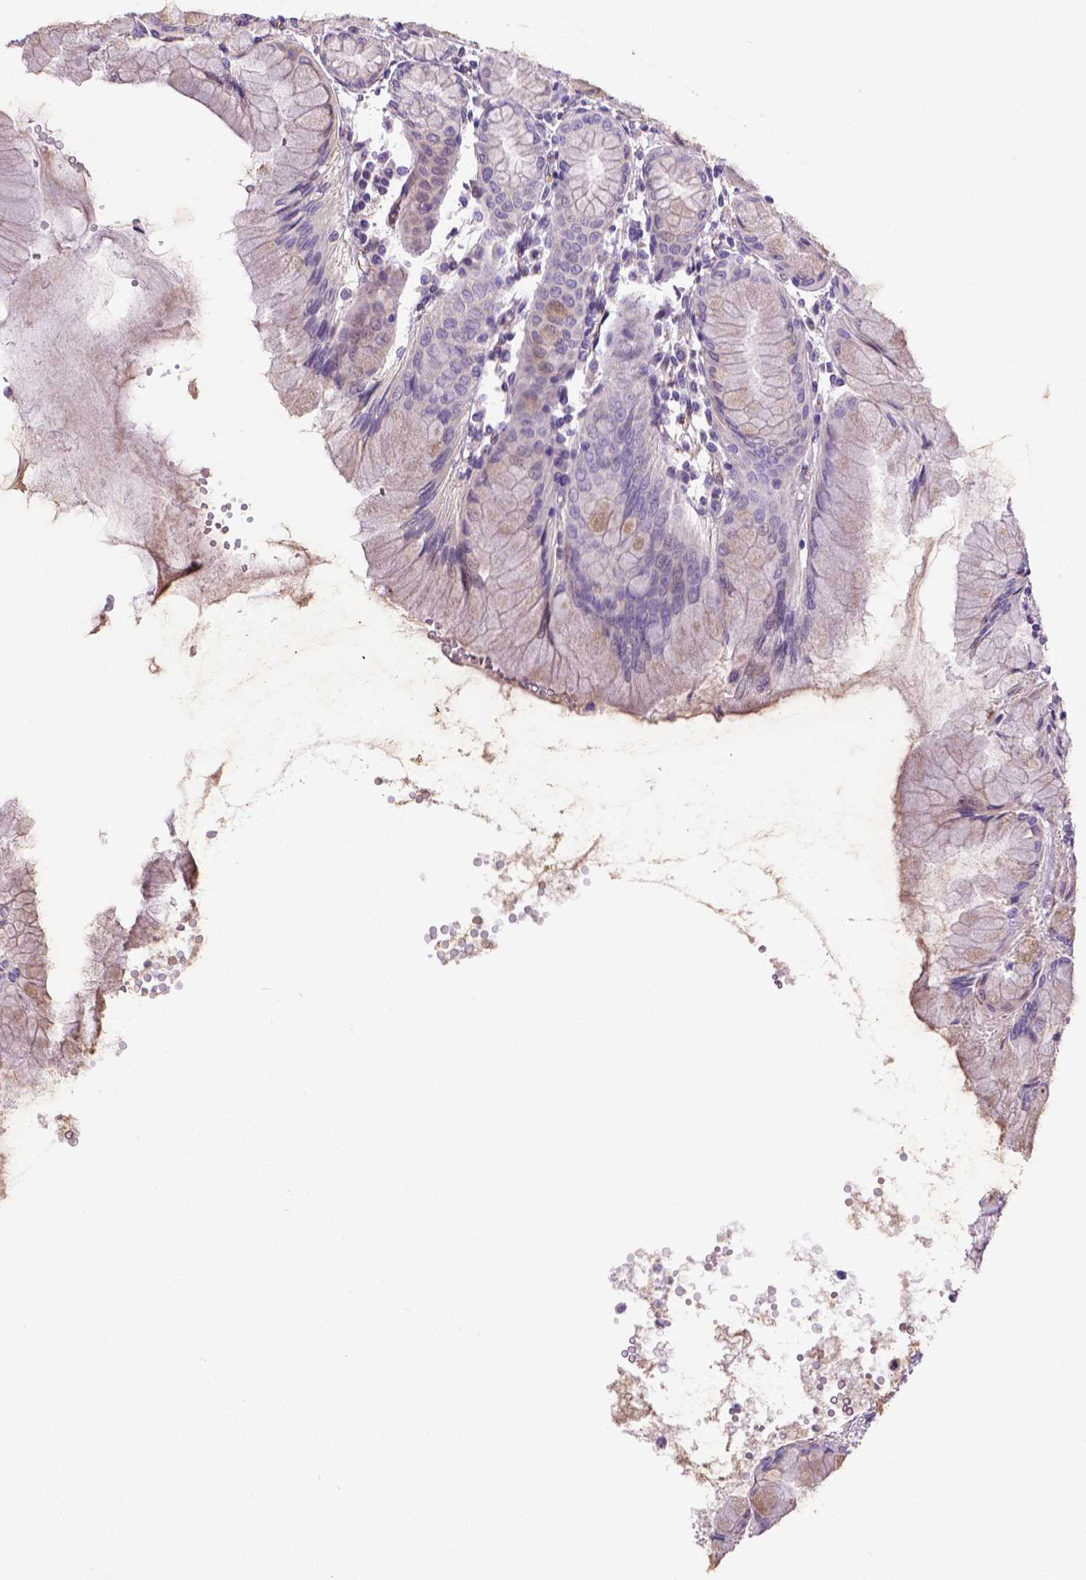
{"staining": {"intensity": "moderate", "quantity": "<25%", "location": "cytoplasmic/membranous"}, "tissue": "stomach", "cell_type": "Glandular cells", "image_type": "normal", "snomed": [{"axis": "morphology", "description": "Normal tissue, NOS"}, {"axis": "topography", "description": "Stomach"}], "caption": "This histopathology image shows IHC staining of benign human stomach, with low moderate cytoplasmic/membranous positivity in about <25% of glandular cells.", "gene": "CCER2", "patient": {"sex": "female", "age": 57}}